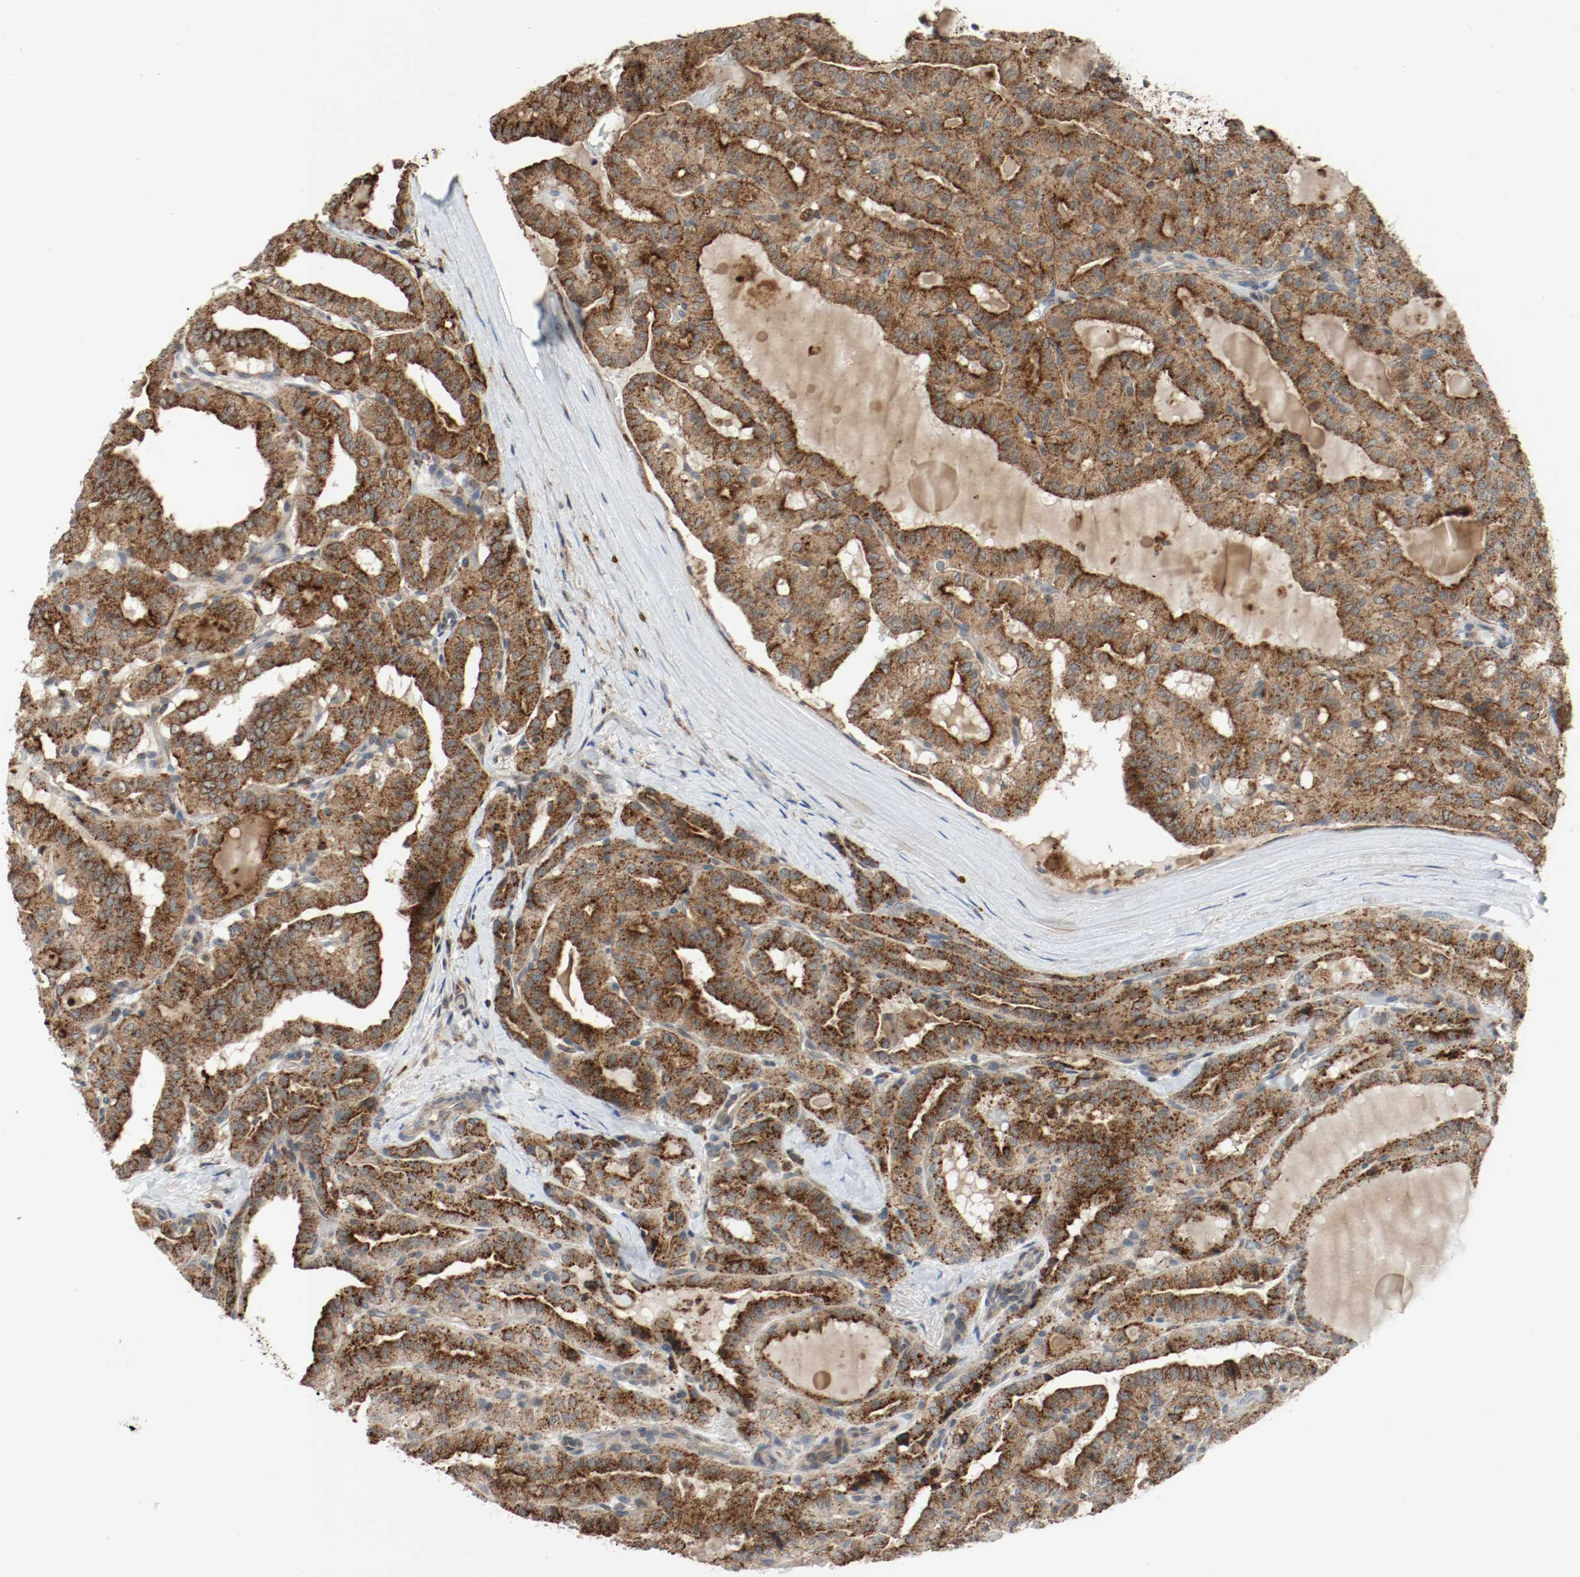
{"staining": {"intensity": "strong", "quantity": ">75%", "location": "cytoplasmic/membranous"}, "tissue": "thyroid cancer", "cell_type": "Tumor cells", "image_type": "cancer", "snomed": [{"axis": "morphology", "description": "Papillary adenocarcinoma, NOS"}, {"axis": "topography", "description": "Thyroid gland"}], "caption": "Protein staining reveals strong cytoplasmic/membranous staining in about >75% of tumor cells in papillary adenocarcinoma (thyroid).", "gene": "LAMP2", "patient": {"sex": "male", "age": 77}}